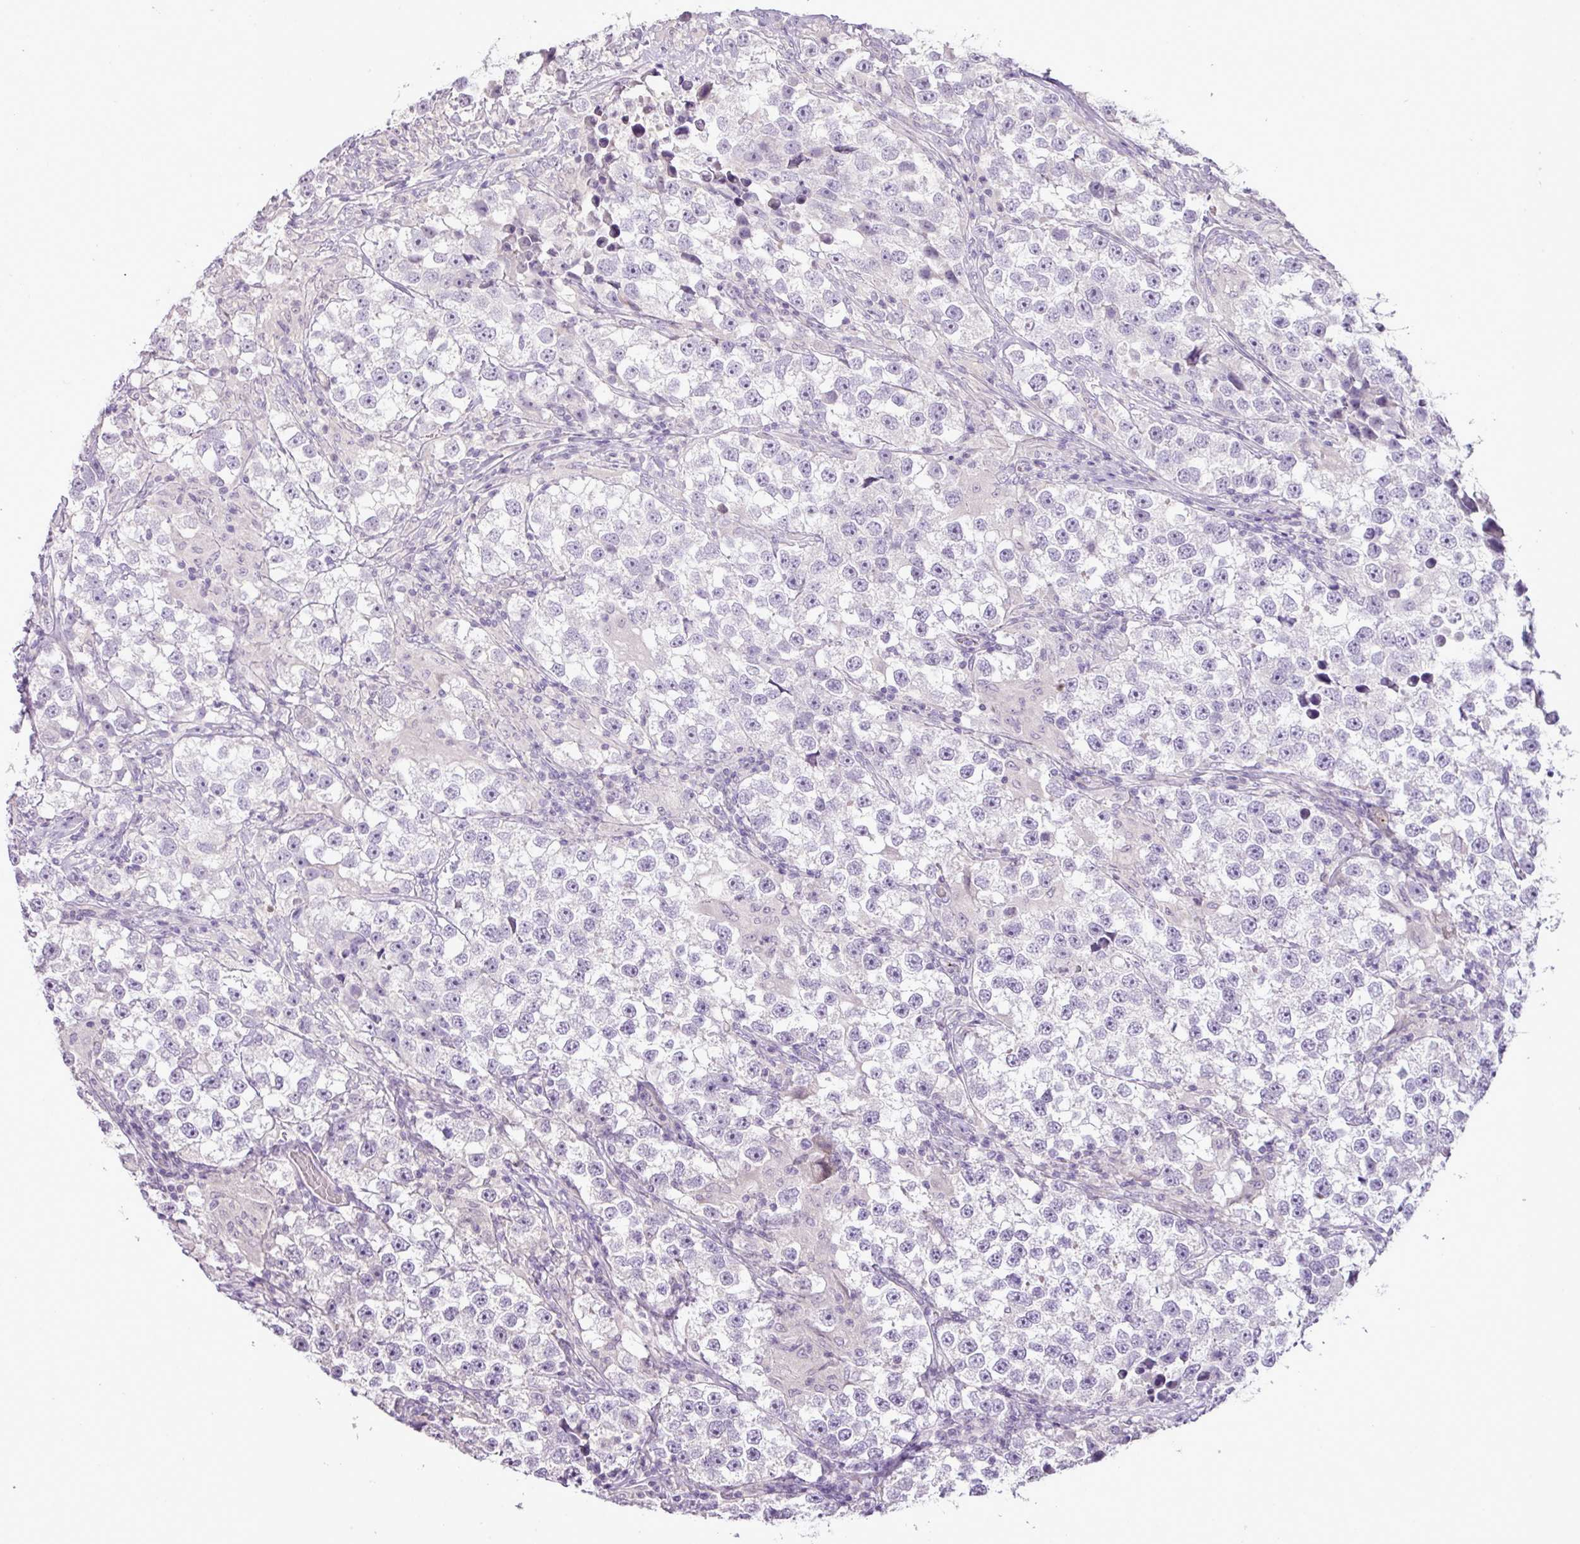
{"staining": {"intensity": "negative", "quantity": "none", "location": "none"}, "tissue": "testis cancer", "cell_type": "Tumor cells", "image_type": "cancer", "snomed": [{"axis": "morphology", "description": "Seminoma, NOS"}, {"axis": "topography", "description": "Testis"}], "caption": "Immunohistochemistry image of neoplastic tissue: human testis cancer (seminoma) stained with DAB shows no significant protein expression in tumor cells. The staining was performed using DAB to visualize the protein expression in brown, while the nuclei were stained in blue with hematoxylin (Magnification: 20x).", "gene": "DNAJB13", "patient": {"sex": "male", "age": 46}}